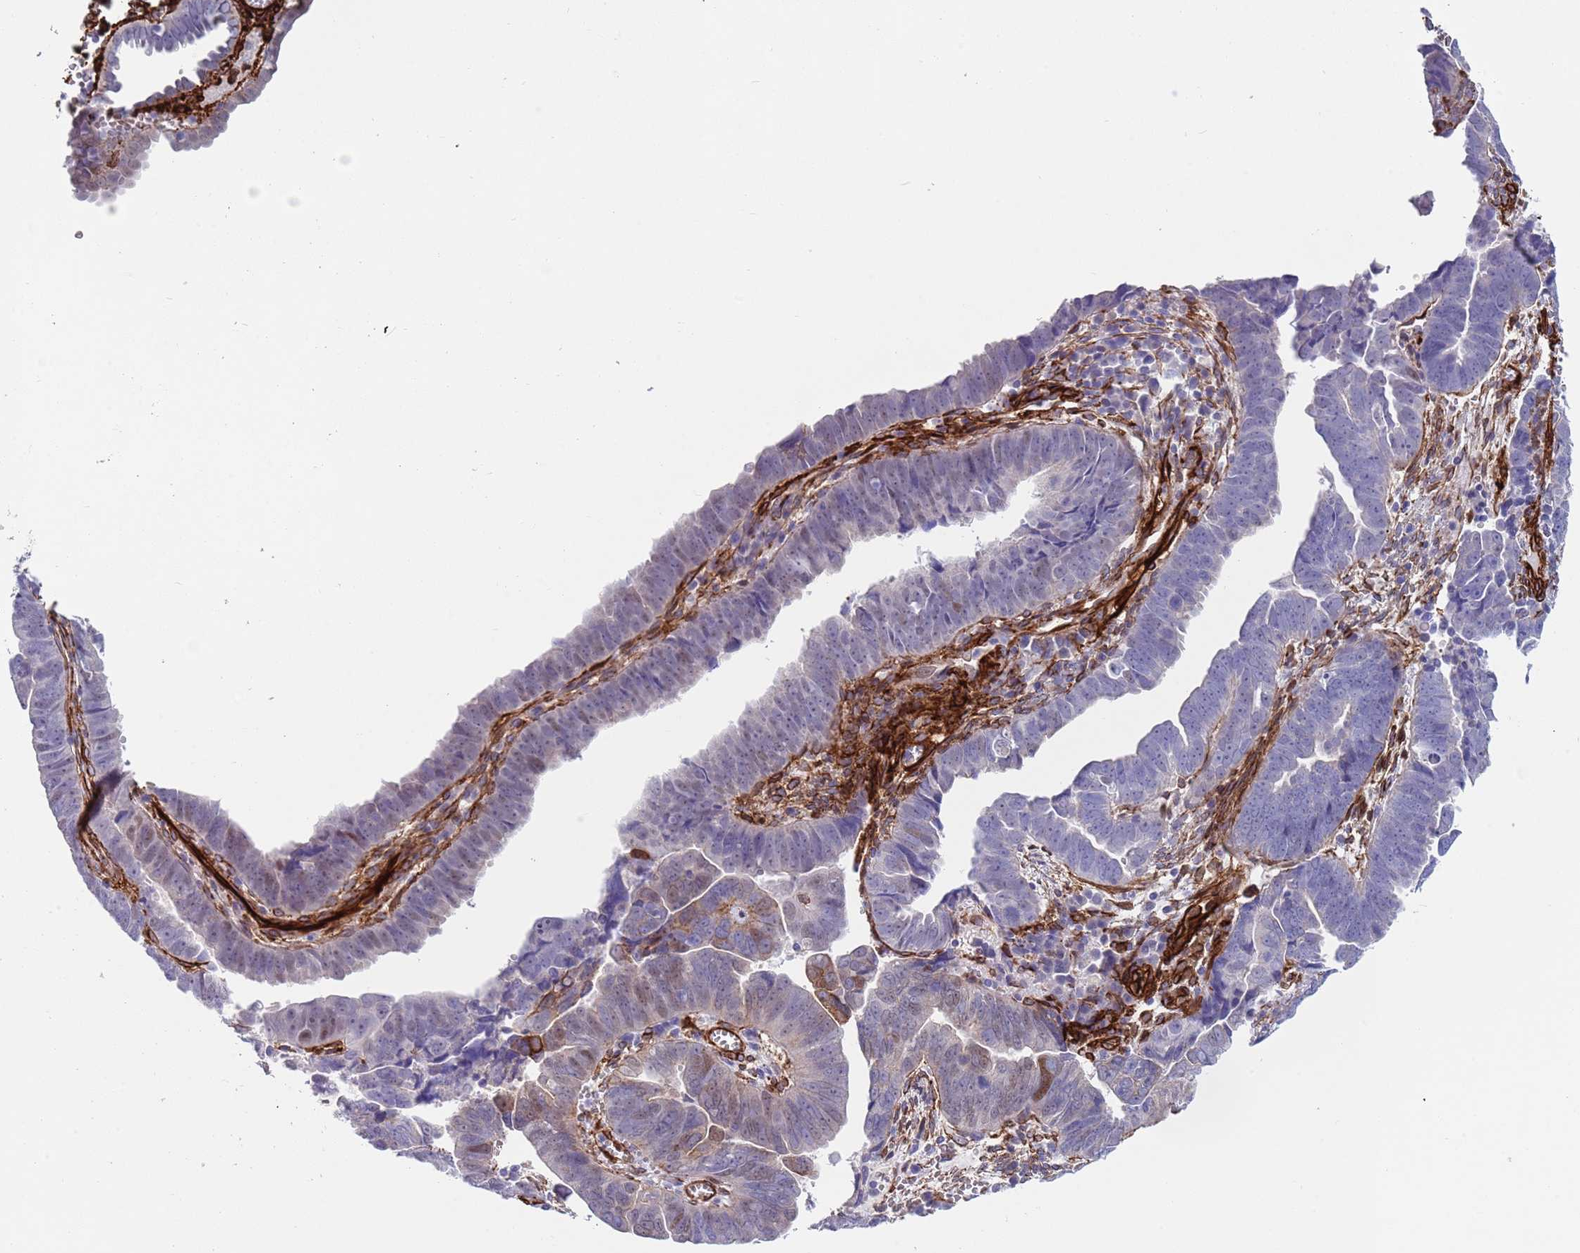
{"staining": {"intensity": "weak", "quantity": "<25%", "location": "cytoplasmic/membranous"}, "tissue": "endometrial cancer", "cell_type": "Tumor cells", "image_type": "cancer", "snomed": [{"axis": "morphology", "description": "Adenocarcinoma, NOS"}, {"axis": "topography", "description": "Endometrium"}], "caption": "DAB (3,3'-diaminobenzidine) immunohistochemical staining of human endometrial cancer (adenocarcinoma) reveals no significant expression in tumor cells.", "gene": "CAV2", "patient": {"sex": "female", "age": 75}}